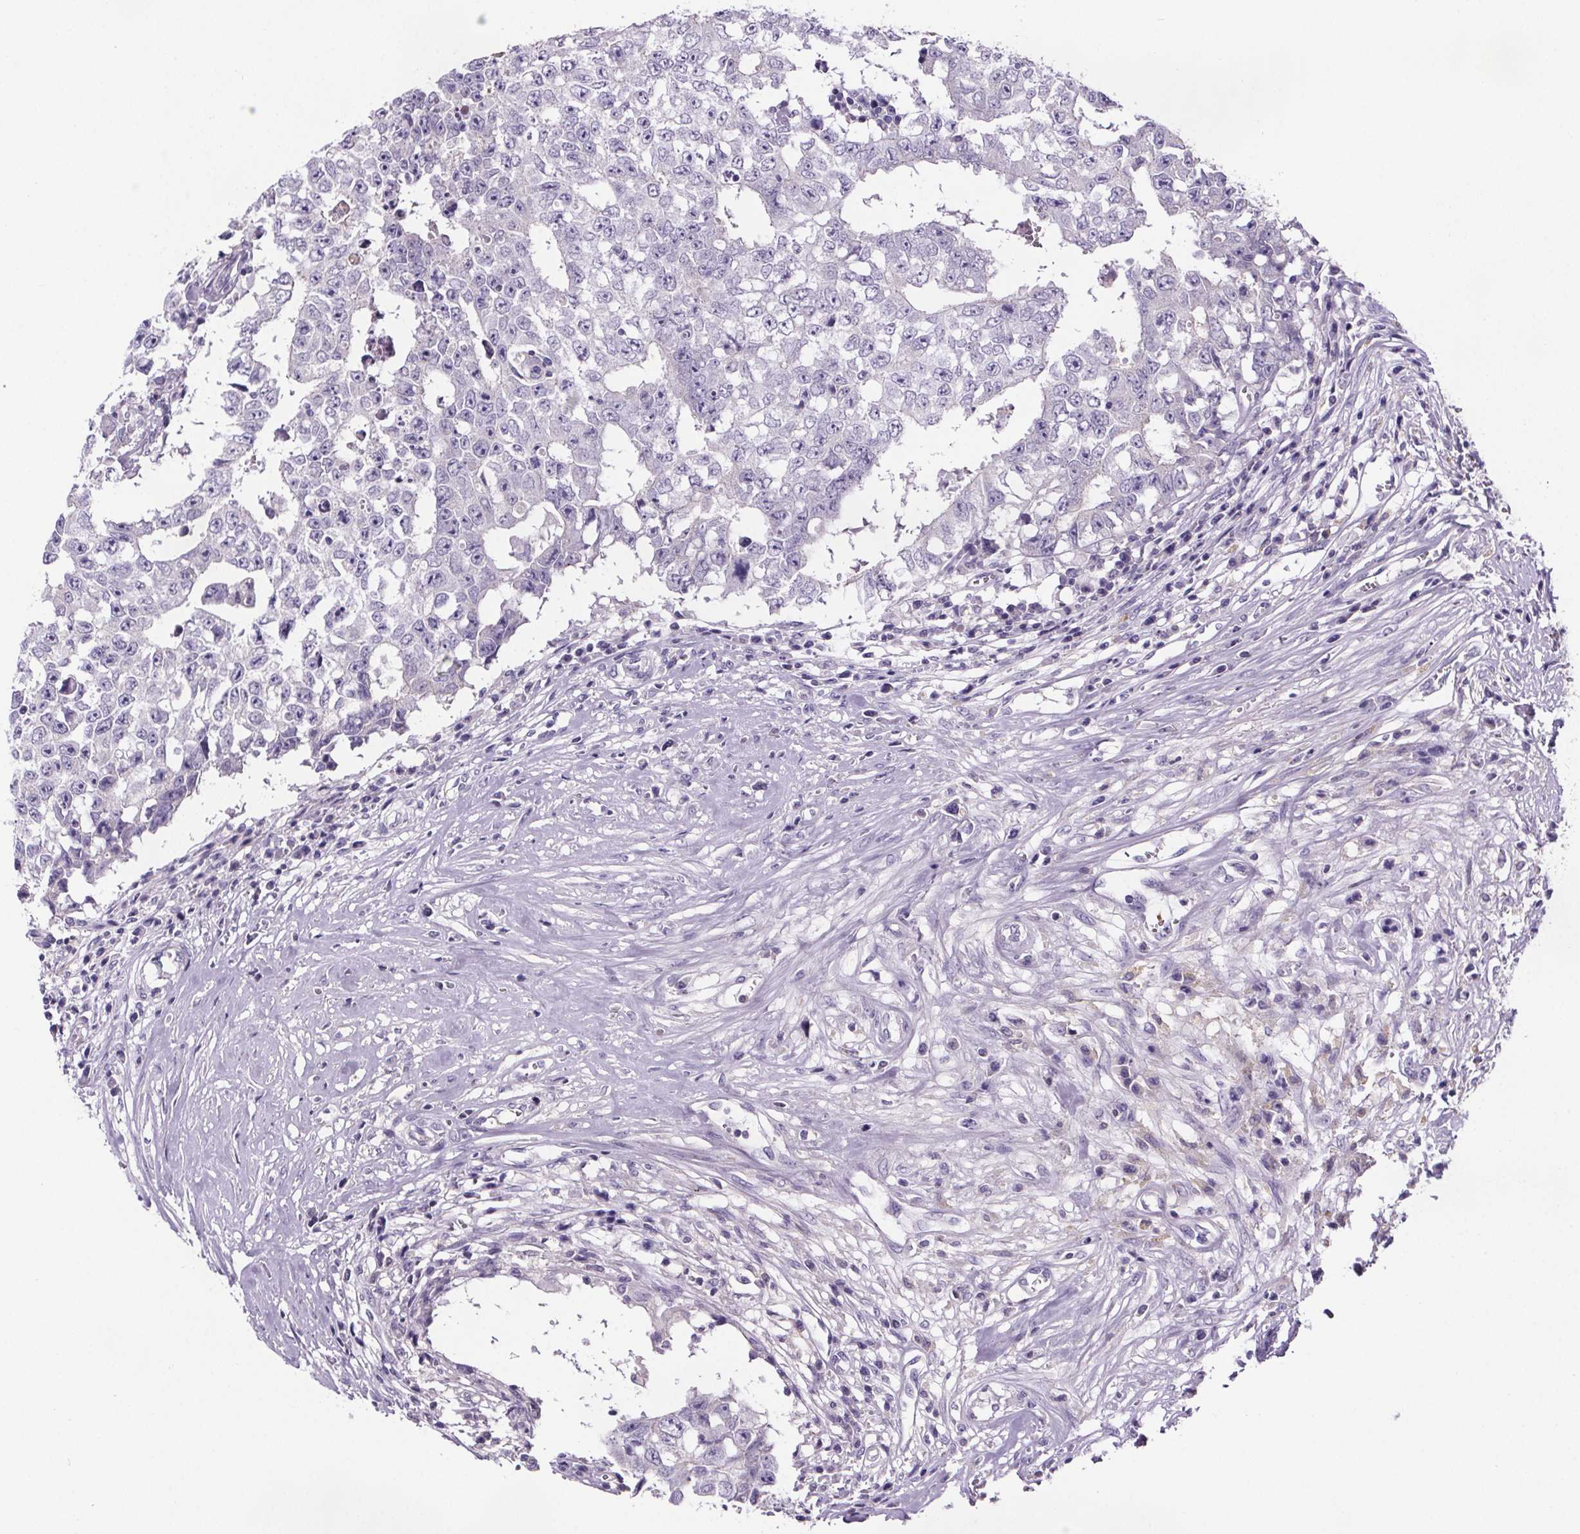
{"staining": {"intensity": "weak", "quantity": "<25%", "location": "nuclear"}, "tissue": "testis cancer", "cell_type": "Tumor cells", "image_type": "cancer", "snomed": [{"axis": "morphology", "description": "Carcinoma, Embryonal, NOS"}, {"axis": "topography", "description": "Testis"}], "caption": "An image of testis cancer stained for a protein demonstrates no brown staining in tumor cells.", "gene": "CUBN", "patient": {"sex": "male", "age": 36}}